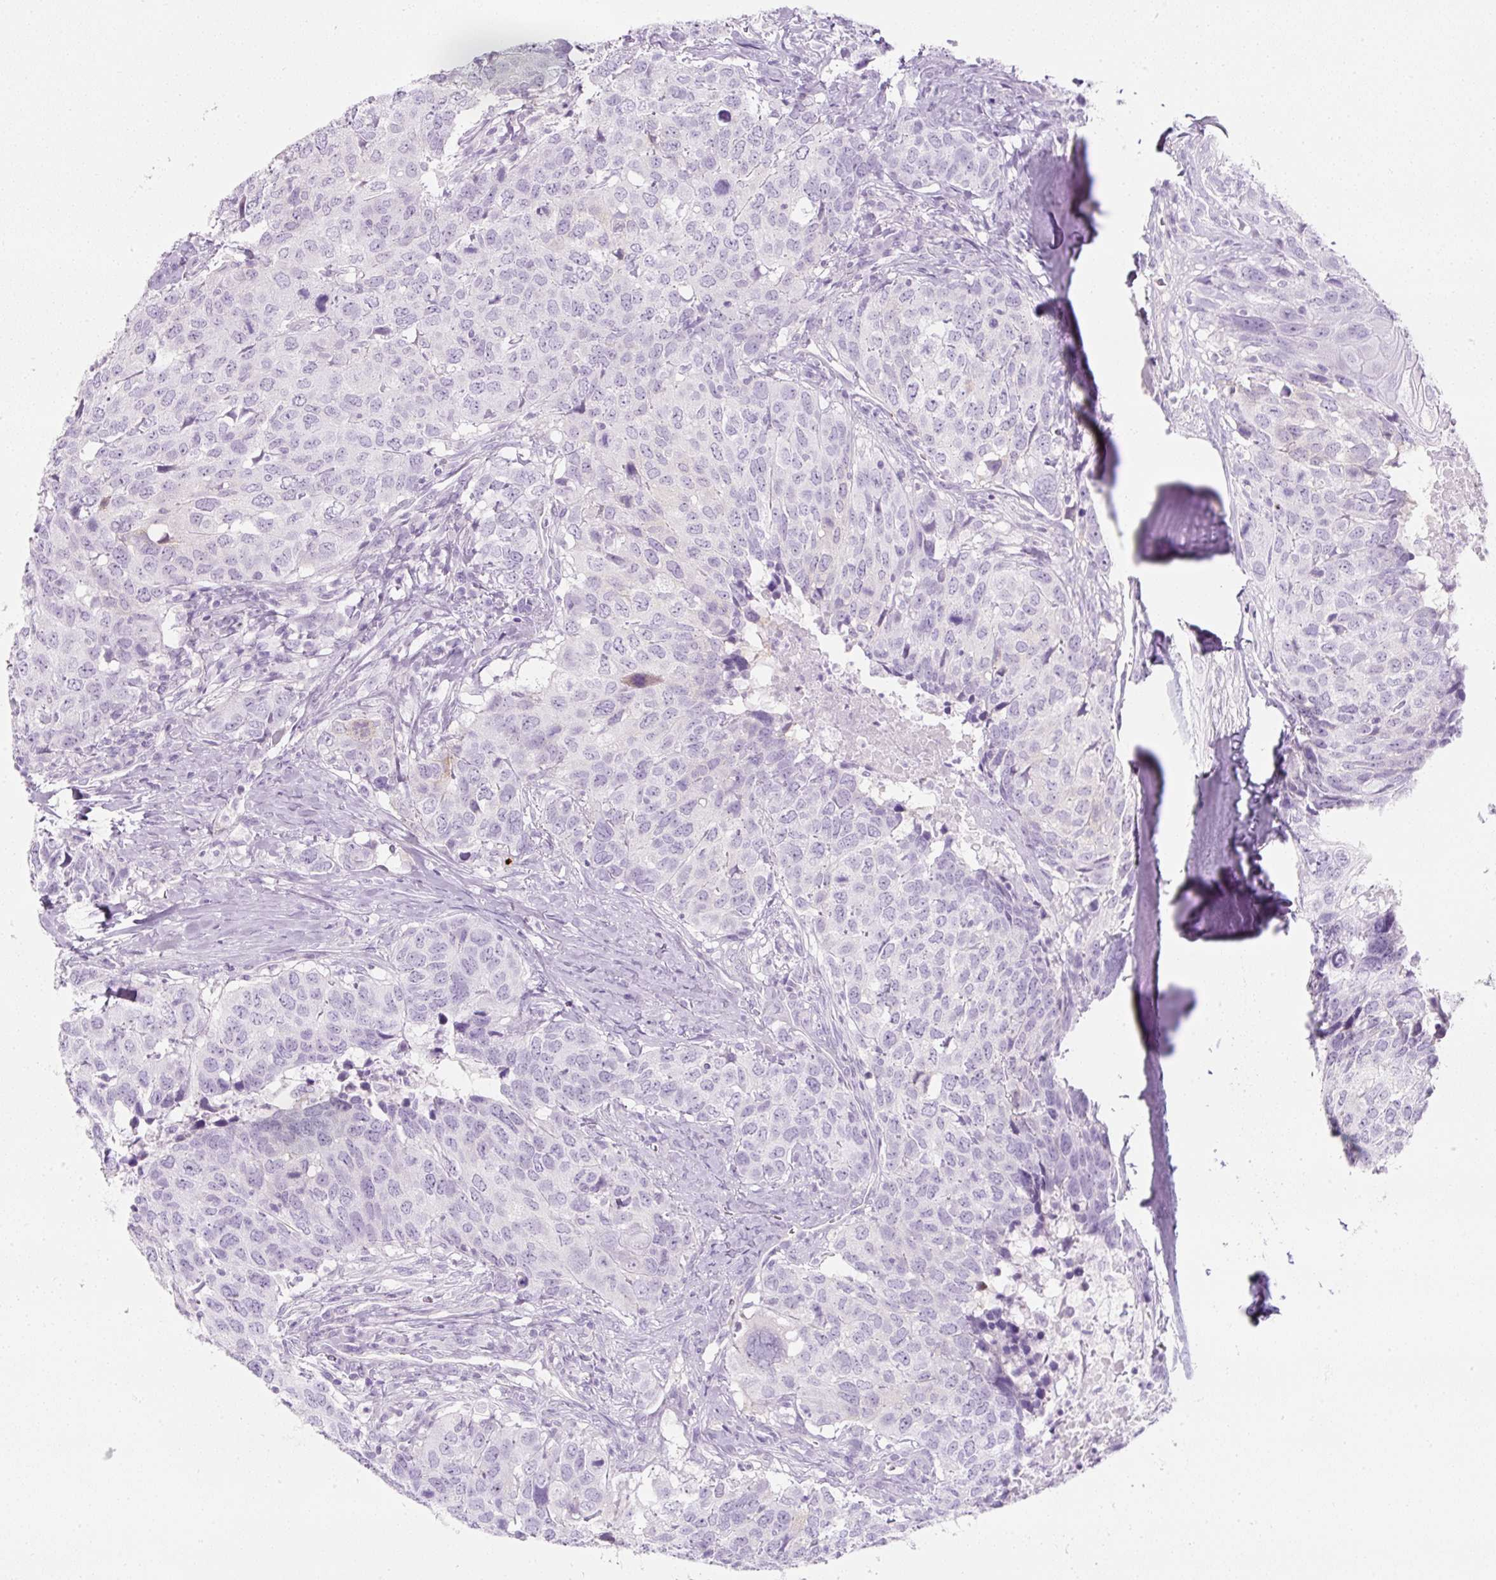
{"staining": {"intensity": "negative", "quantity": "none", "location": "none"}, "tissue": "head and neck cancer", "cell_type": "Tumor cells", "image_type": "cancer", "snomed": [{"axis": "morphology", "description": "Normal tissue, NOS"}, {"axis": "morphology", "description": "Squamous cell carcinoma, NOS"}, {"axis": "topography", "description": "Skeletal muscle"}, {"axis": "topography", "description": "Vascular tissue"}, {"axis": "topography", "description": "Peripheral nerve tissue"}, {"axis": "topography", "description": "Head-Neck"}], "caption": "This is an immunohistochemistry (IHC) histopathology image of head and neck squamous cell carcinoma. There is no expression in tumor cells.", "gene": "PF4V1", "patient": {"sex": "male", "age": 66}}